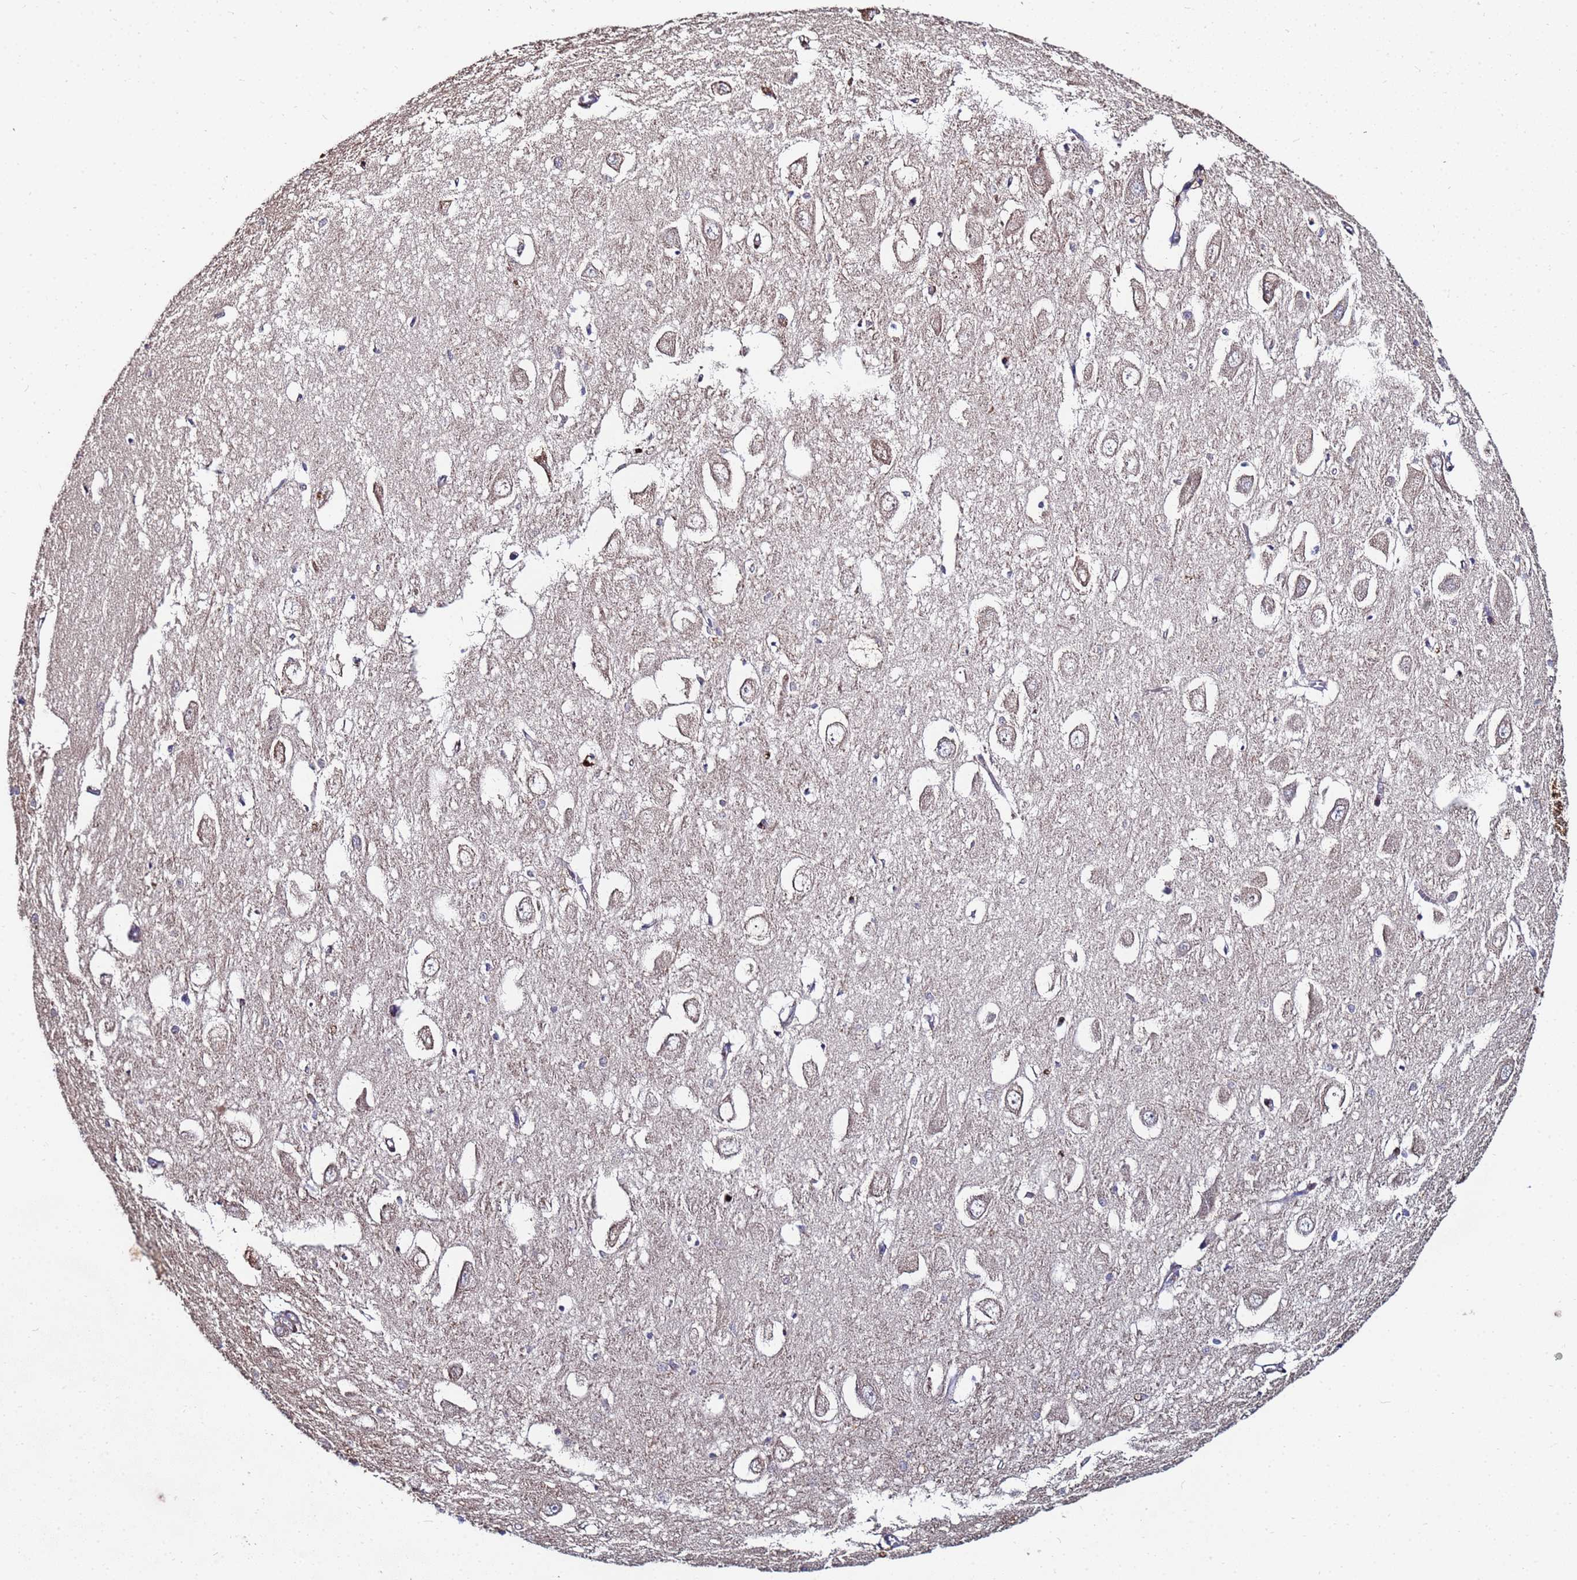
{"staining": {"intensity": "weak", "quantity": "<25%", "location": "cytoplasmic/membranous"}, "tissue": "hippocampus", "cell_type": "Glial cells", "image_type": "normal", "snomed": [{"axis": "morphology", "description": "Normal tissue, NOS"}, {"axis": "topography", "description": "Hippocampus"}], "caption": "A photomicrograph of hippocampus stained for a protein reveals no brown staining in glial cells. (DAB immunohistochemistry (IHC), high magnification).", "gene": "C5orf34", "patient": {"sex": "female", "age": 64}}